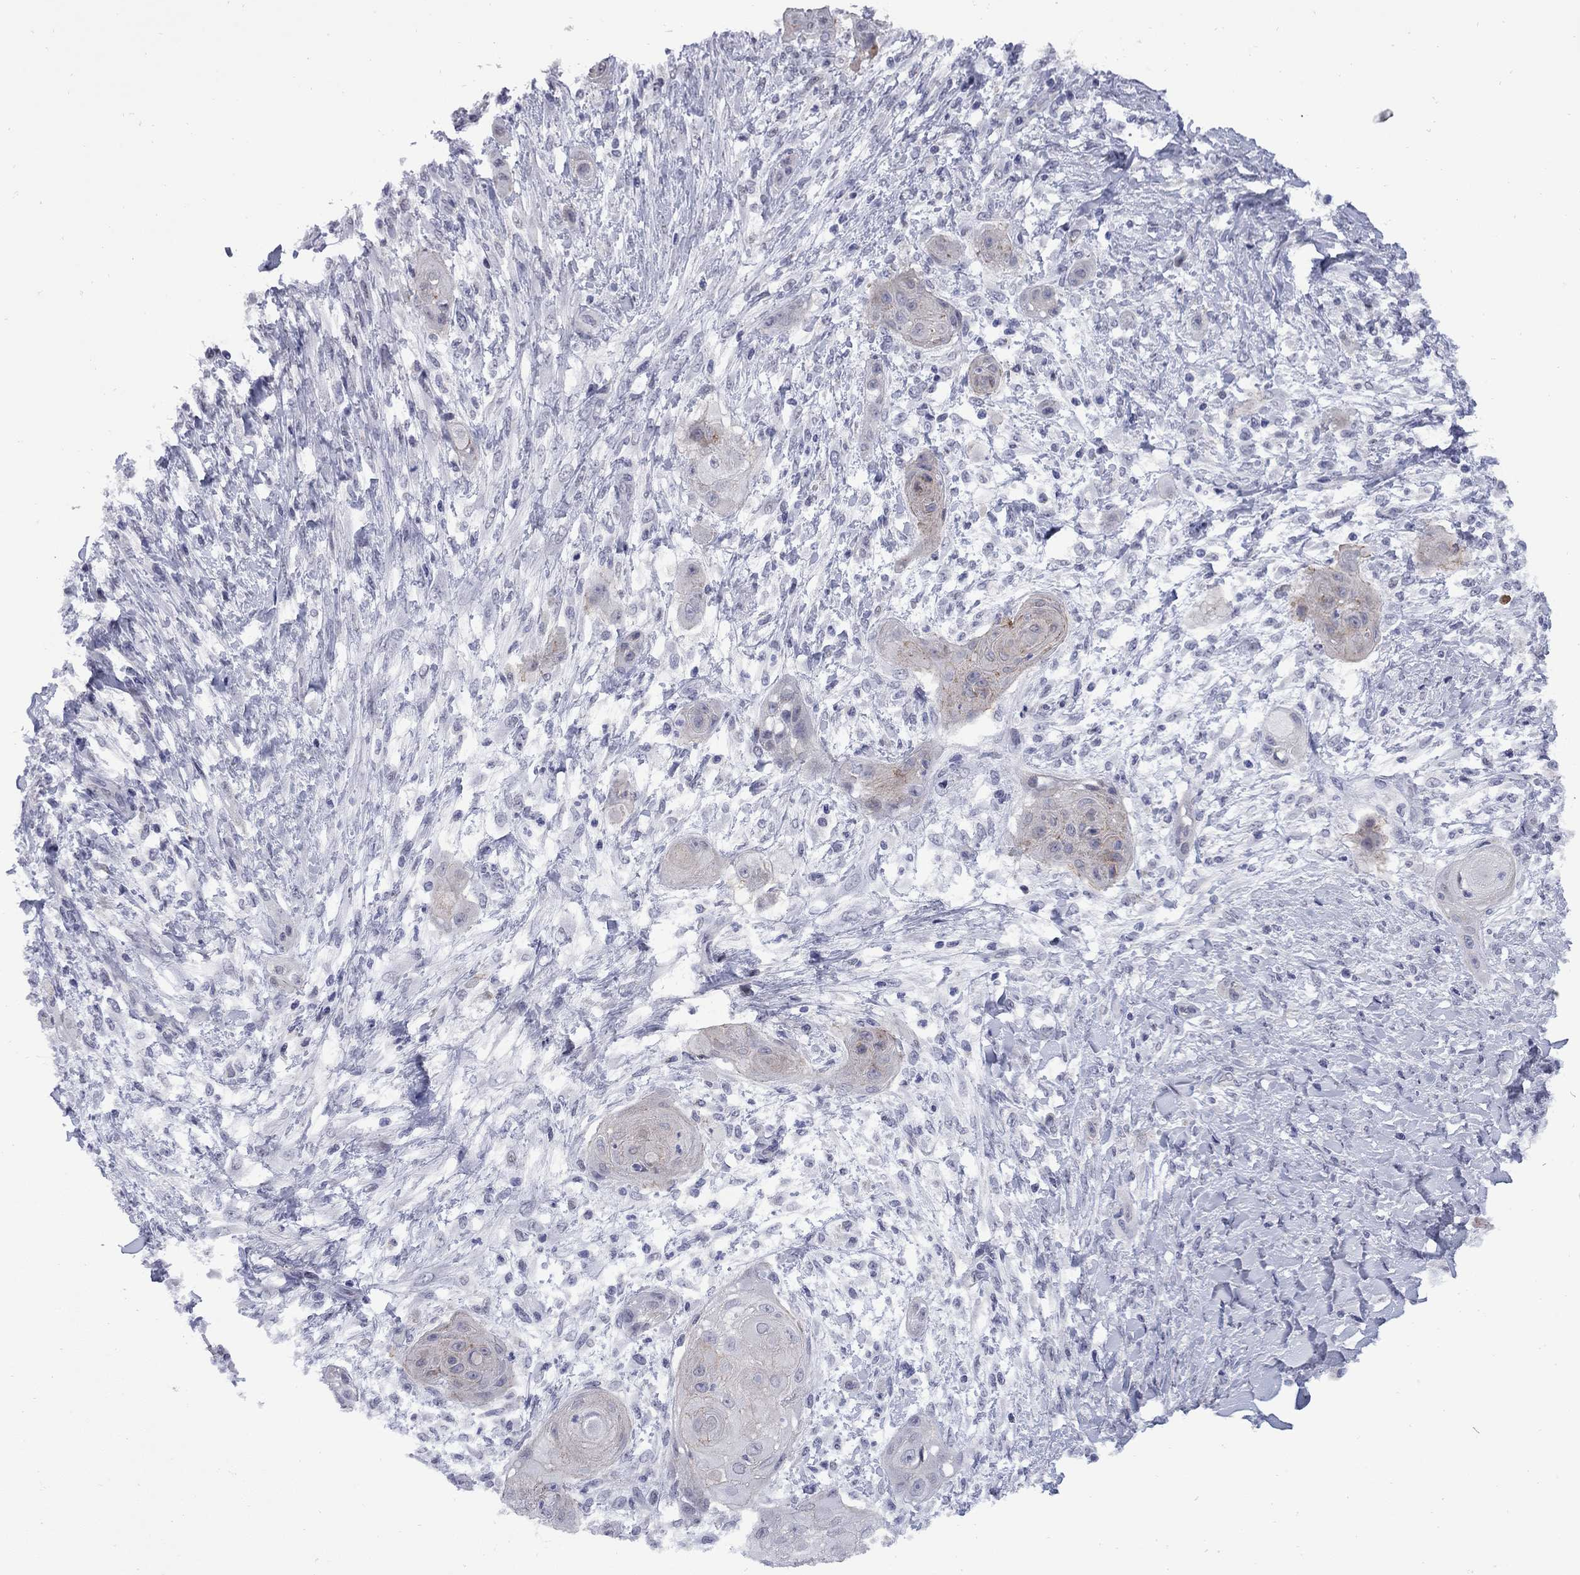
{"staining": {"intensity": "negative", "quantity": "none", "location": "none"}, "tissue": "skin cancer", "cell_type": "Tumor cells", "image_type": "cancer", "snomed": [{"axis": "morphology", "description": "Squamous cell carcinoma, NOS"}, {"axis": "topography", "description": "Skin"}], "caption": "The micrograph shows no staining of tumor cells in squamous cell carcinoma (skin).", "gene": "HTR4", "patient": {"sex": "male", "age": 62}}